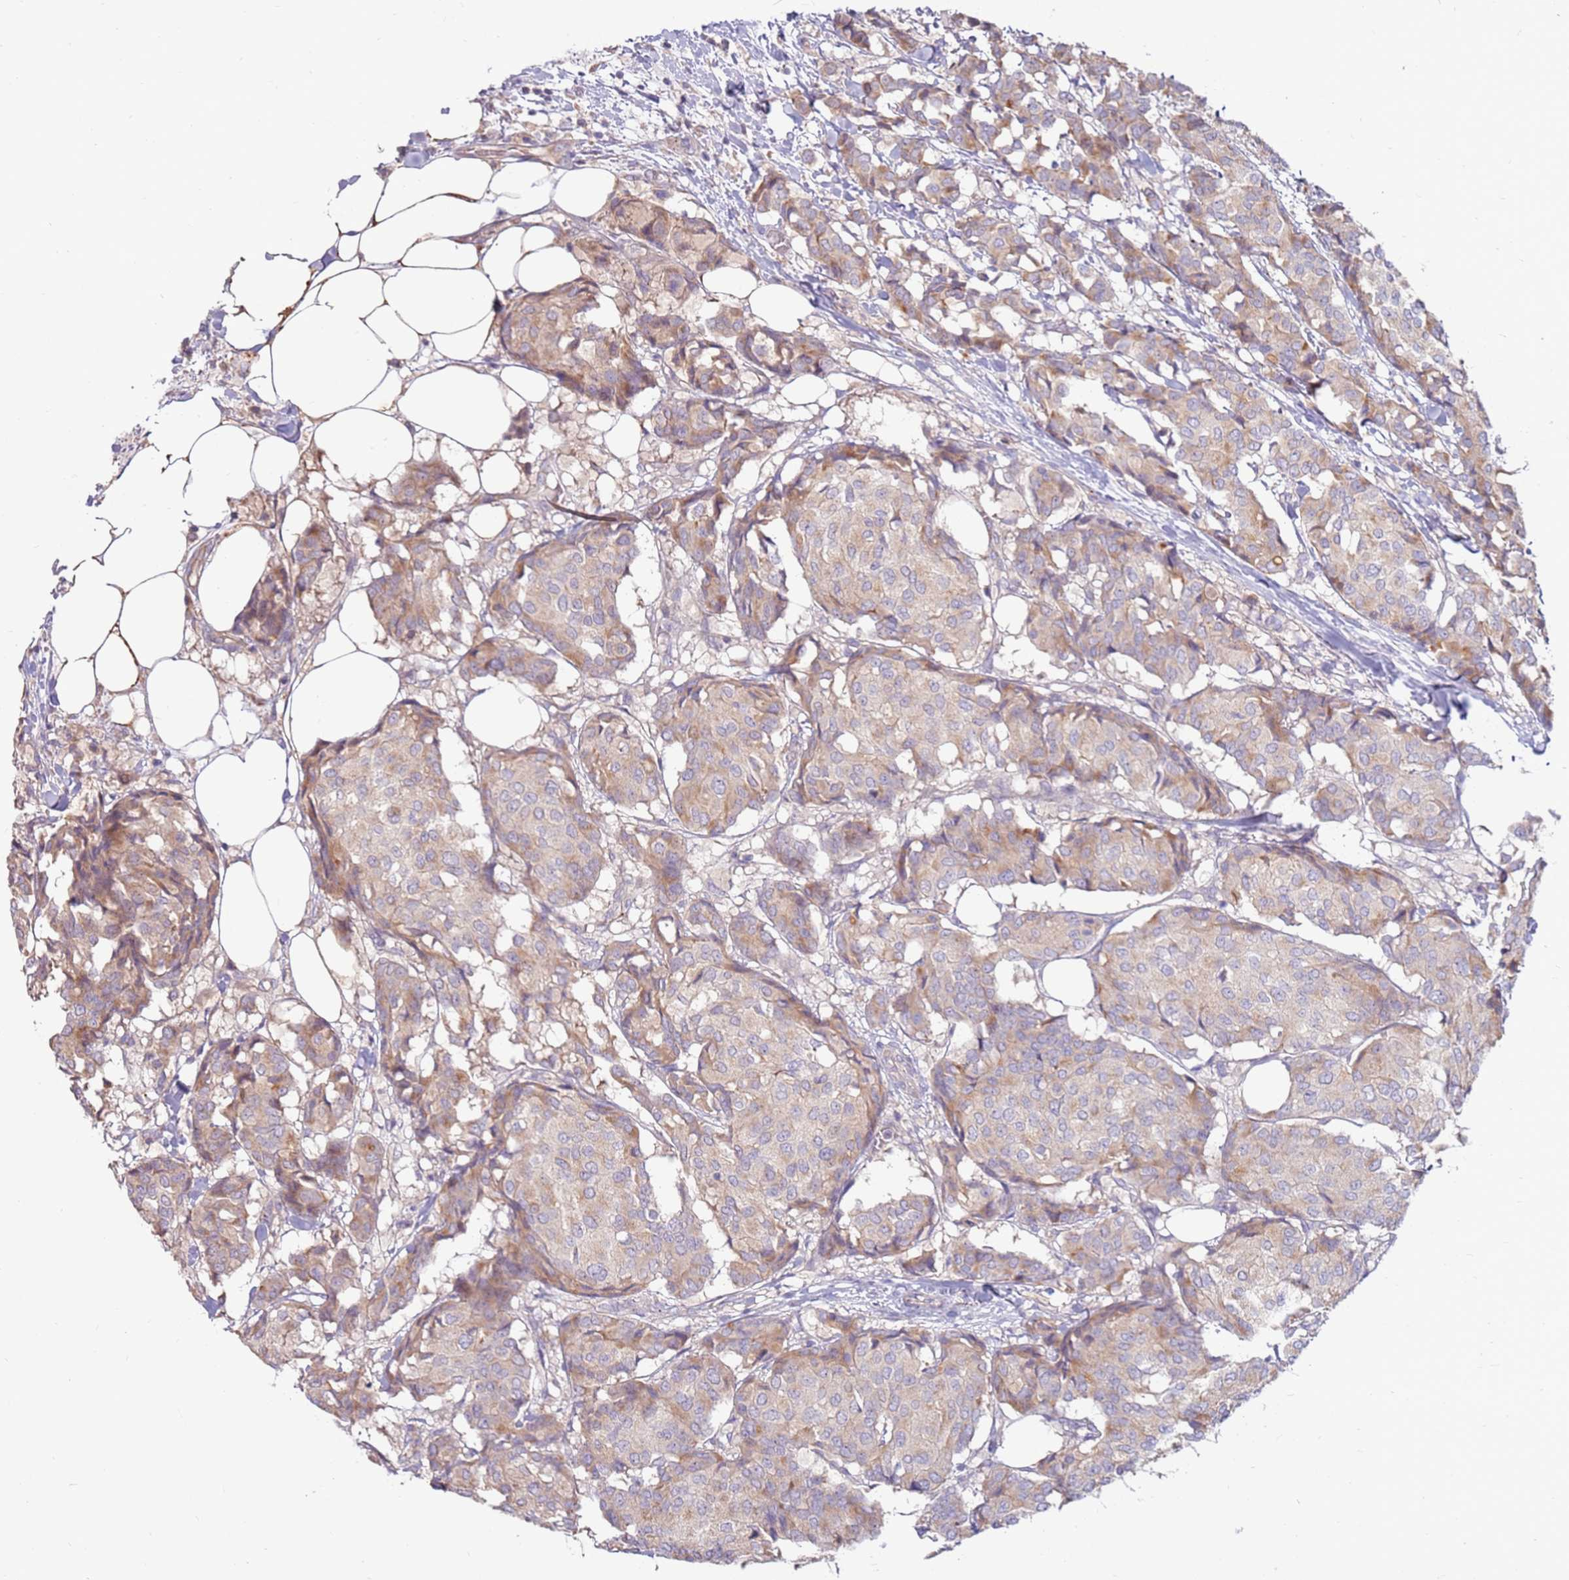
{"staining": {"intensity": "weak", "quantity": "<25%", "location": "cytoplasmic/membranous"}, "tissue": "breast cancer", "cell_type": "Tumor cells", "image_type": "cancer", "snomed": [{"axis": "morphology", "description": "Duct carcinoma"}, {"axis": "topography", "description": "Breast"}], "caption": "This is an immunohistochemistry (IHC) photomicrograph of human breast intraductal carcinoma. There is no expression in tumor cells.", "gene": "SLC44A4", "patient": {"sex": "female", "age": 75}}